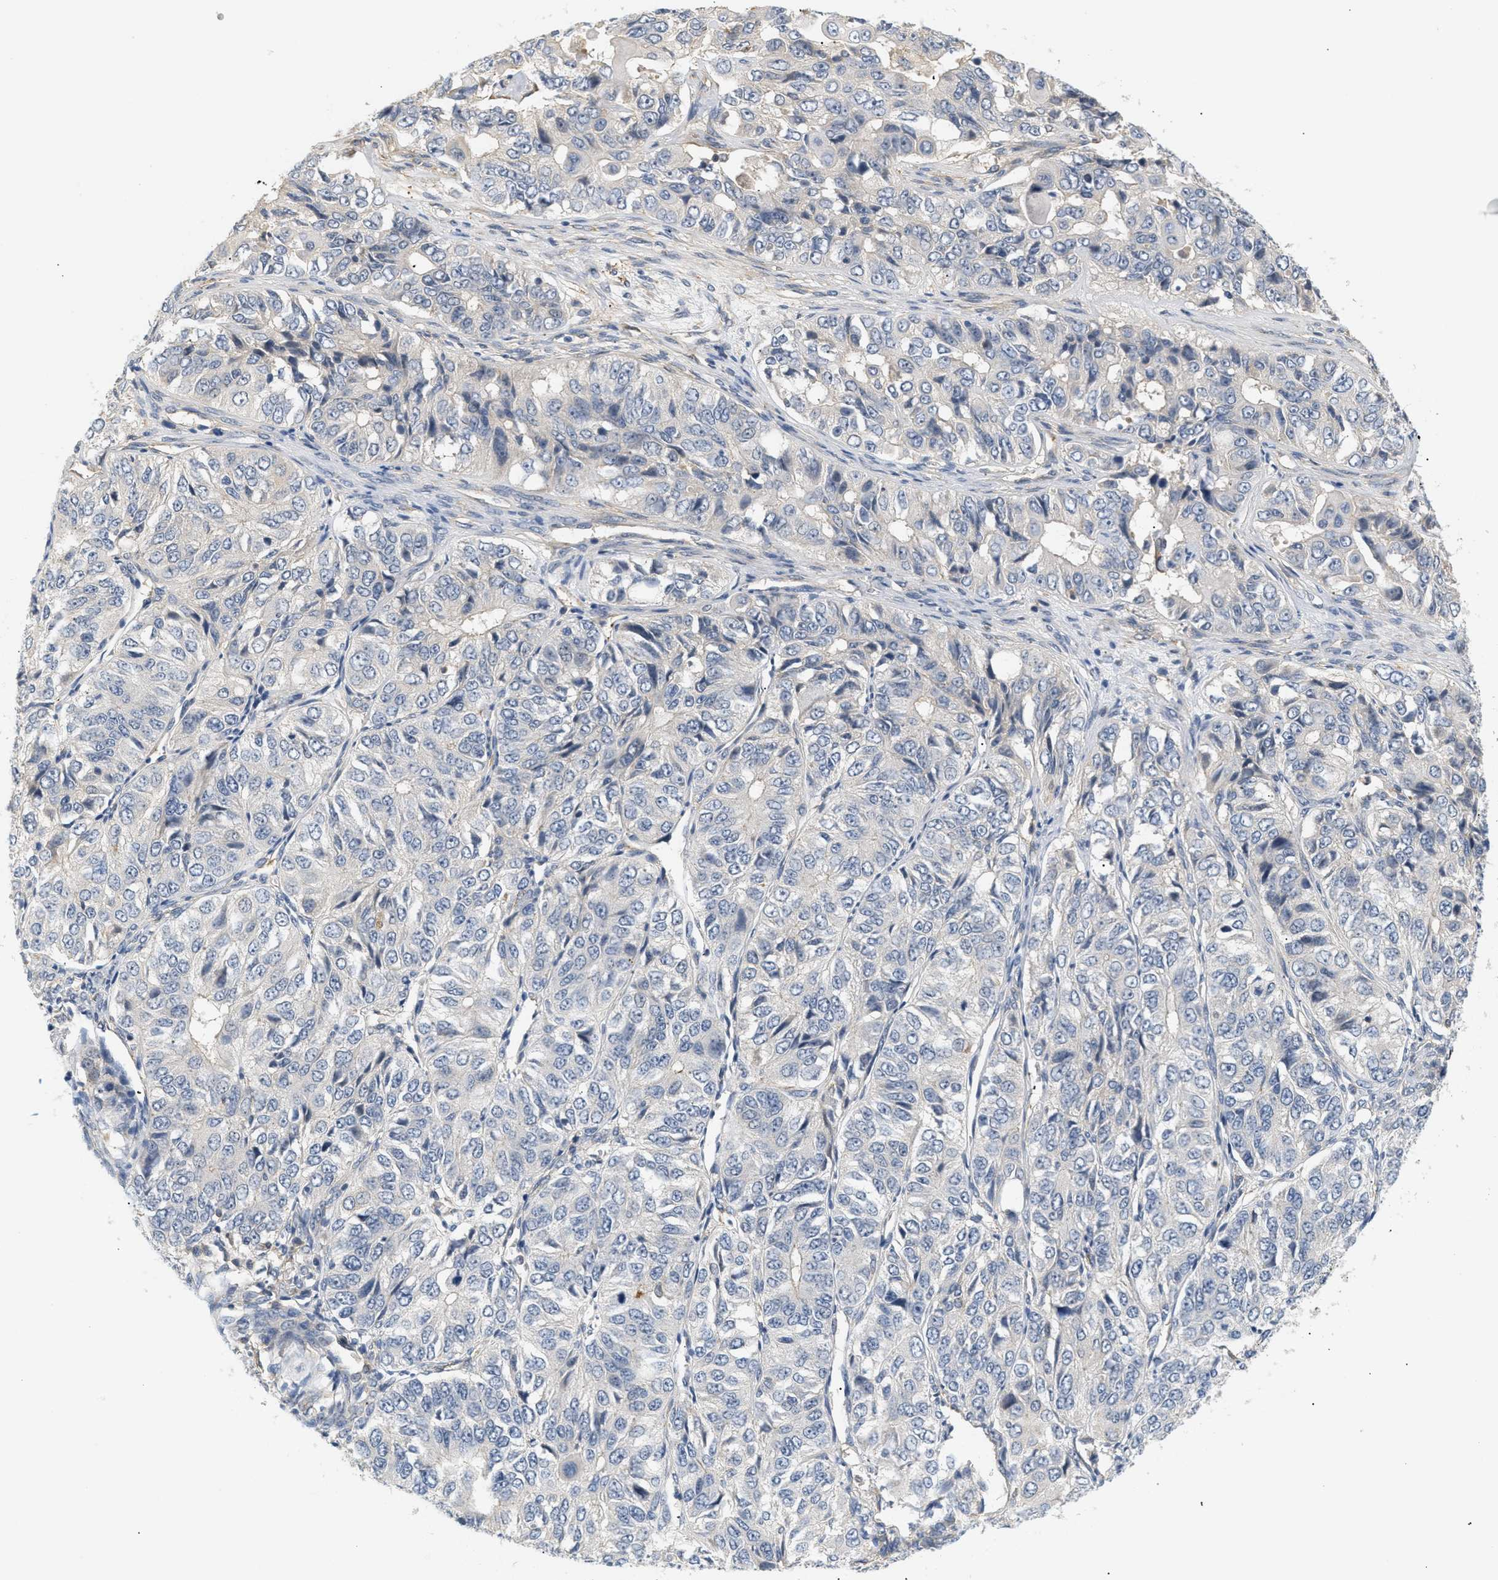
{"staining": {"intensity": "negative", "quantity": "none", "location": "none"}, "tissue": "ovarian cancer", "cell_type": "Tumor cells", "image_type": "cancer", "snomed": [{"axis": "morphology", "description": "Carcinoma, endometroid"}, {"axis": "topography", "description": "Ovary"}], "caption": "Immunohistochemical staining of ovarian cancer (endometroid carcinoma) reveals no significant expression in tumor cells.", "gene": "CORO2B", "patient": {"sex": "female", "age": 51}}